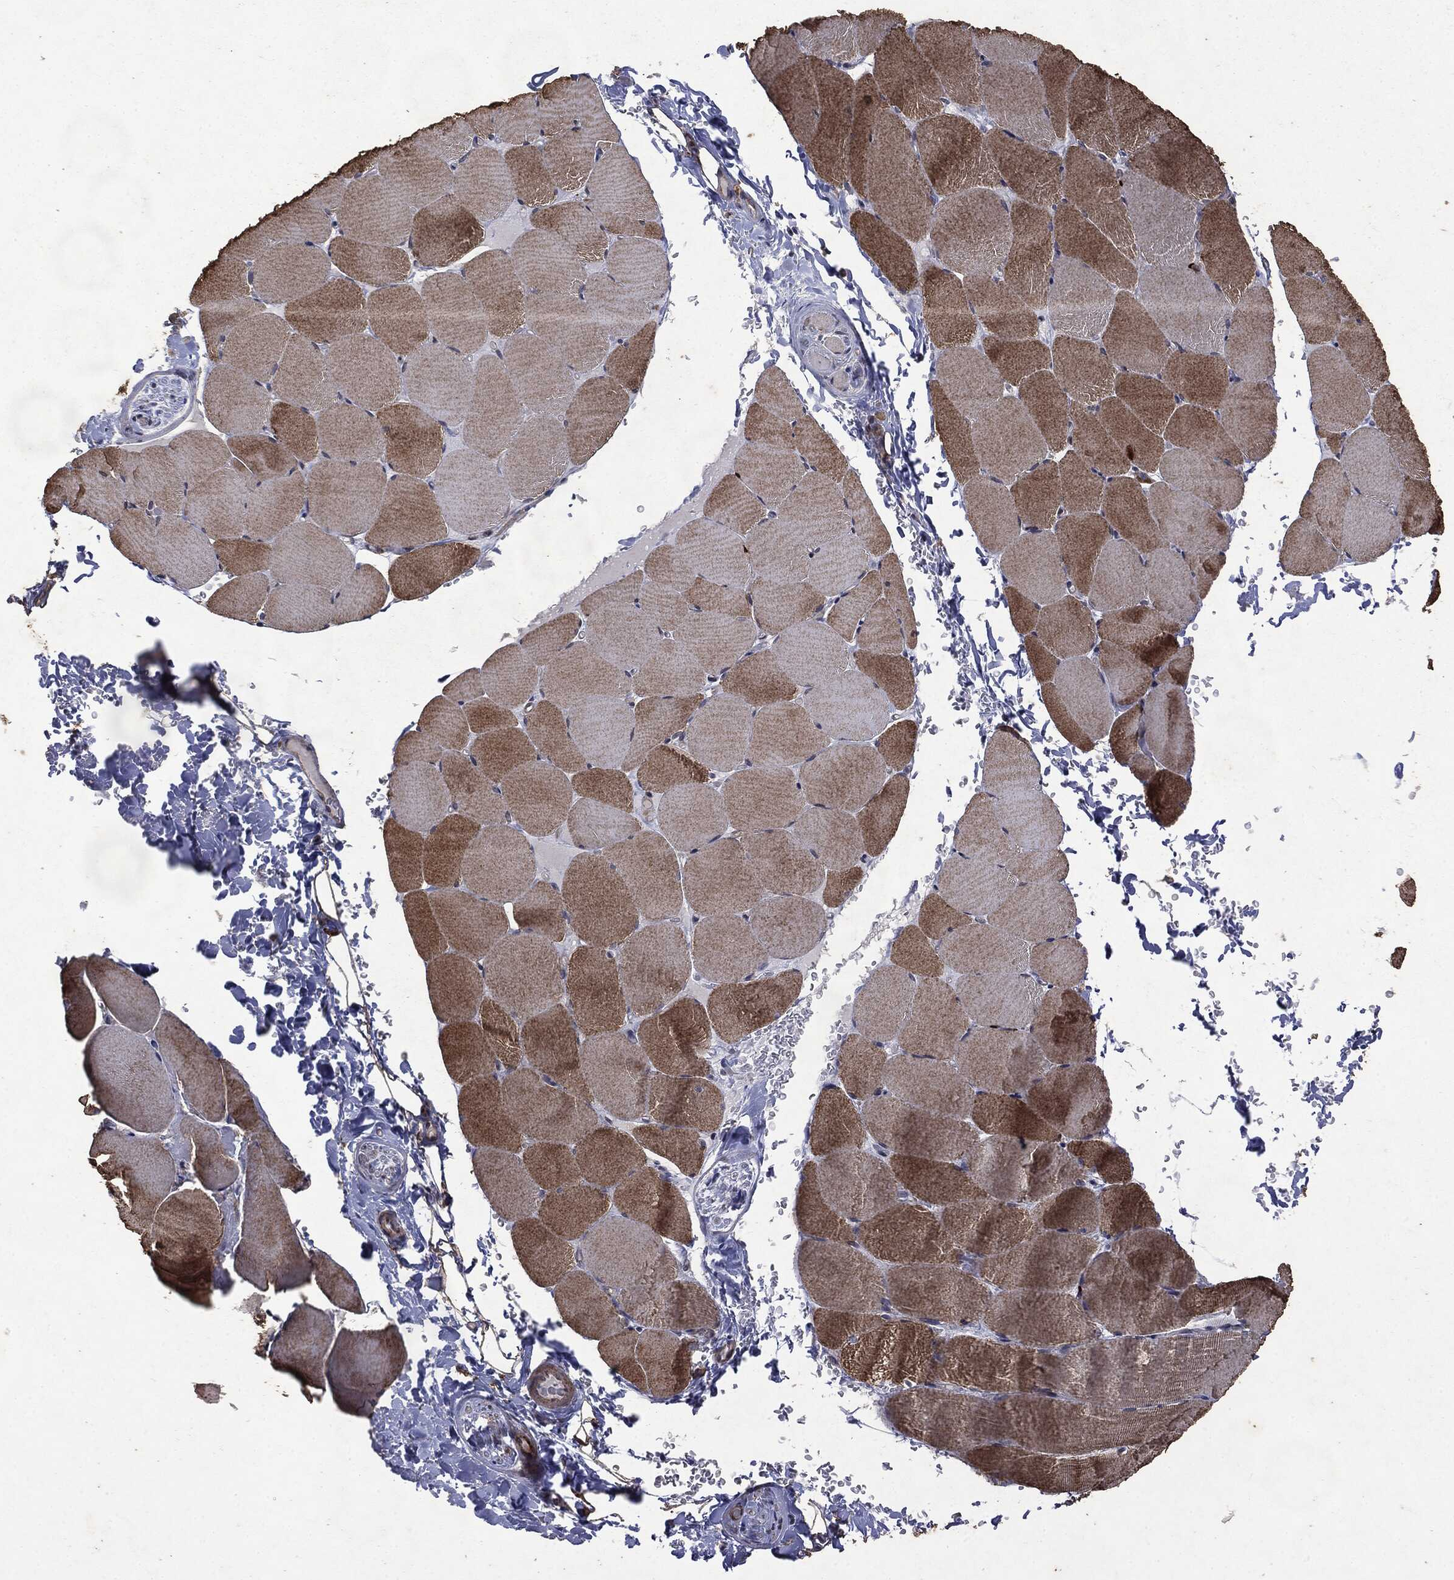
{"staining": {"intensity": "moderate", "quantity": ">75%", "location": "cytoplasmic/membranous"}, "tissue": "skeletal muscle", "cell_type": "Myocytes", "image_type": "normal", "snomed": [{"axis": "morphology", "description": "Normal tissue, NOS"}, {"axis": "topography", "description": "Skeletal muscle"}], "caption": "Protein staining exhibits moderate cytoplasmic/membranous staining in approximately >75% of myocytes in benign skeletal muscle.", "gene": "PTEN", "patient": {"sex": "female", "age": 37}}